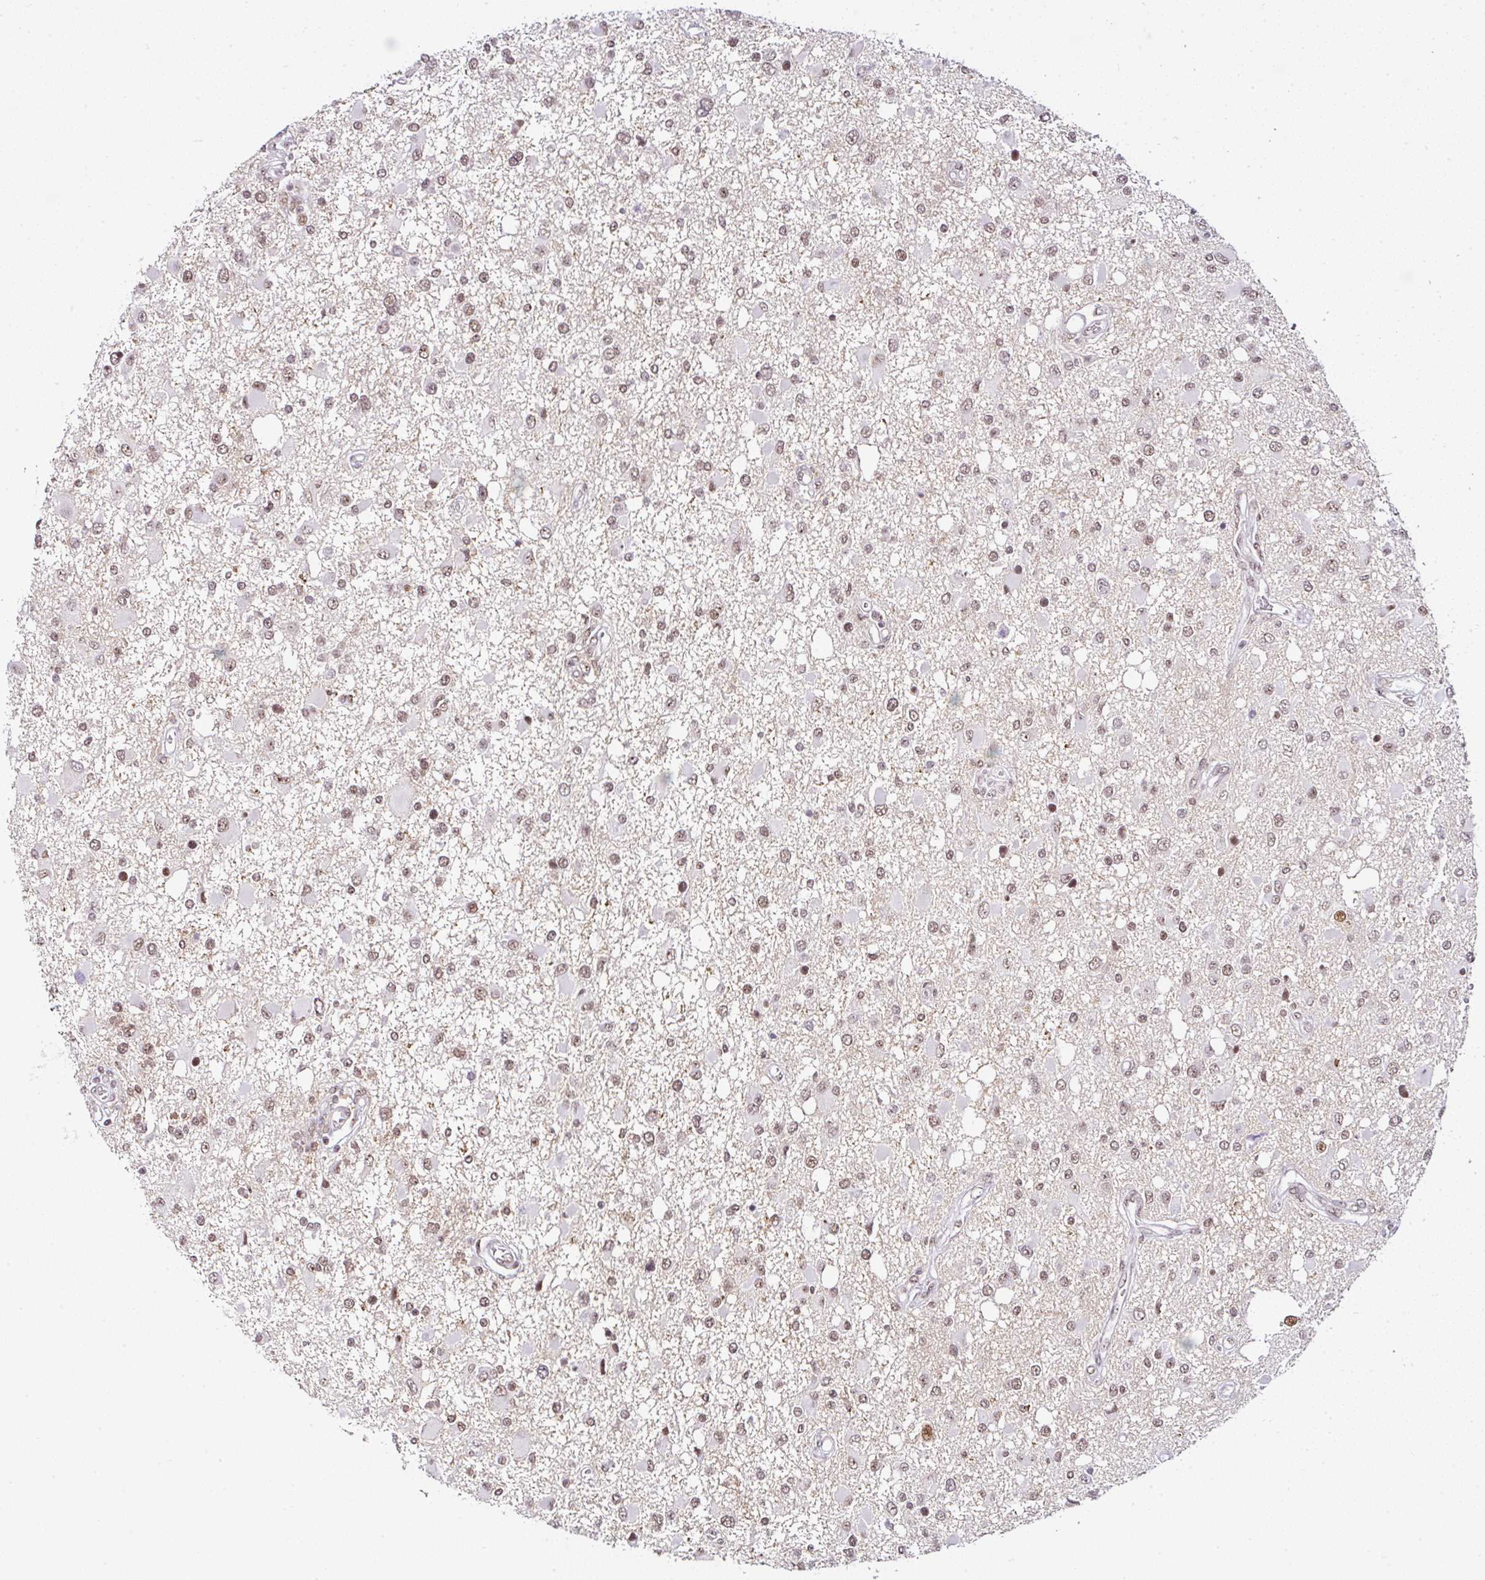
{"staining": {"intensity": "moderate", "quantity": ">75%", "location": "nuclear"}, "tissue": "glioma", "cell_type": "Tumor cells", "image_type": "cancer", "snomed": [{"axis": "morphology", "description": "Glioma, malignant, High grade"}, {"axis": "topography", "description": "Brain"}], "caption": "A micrograph of glioma stained for a protein reveals moderate nuclear brown staining in tumor cells.", "gene": "PTPN2", "patient": {"sex": "male", "age": 53}}